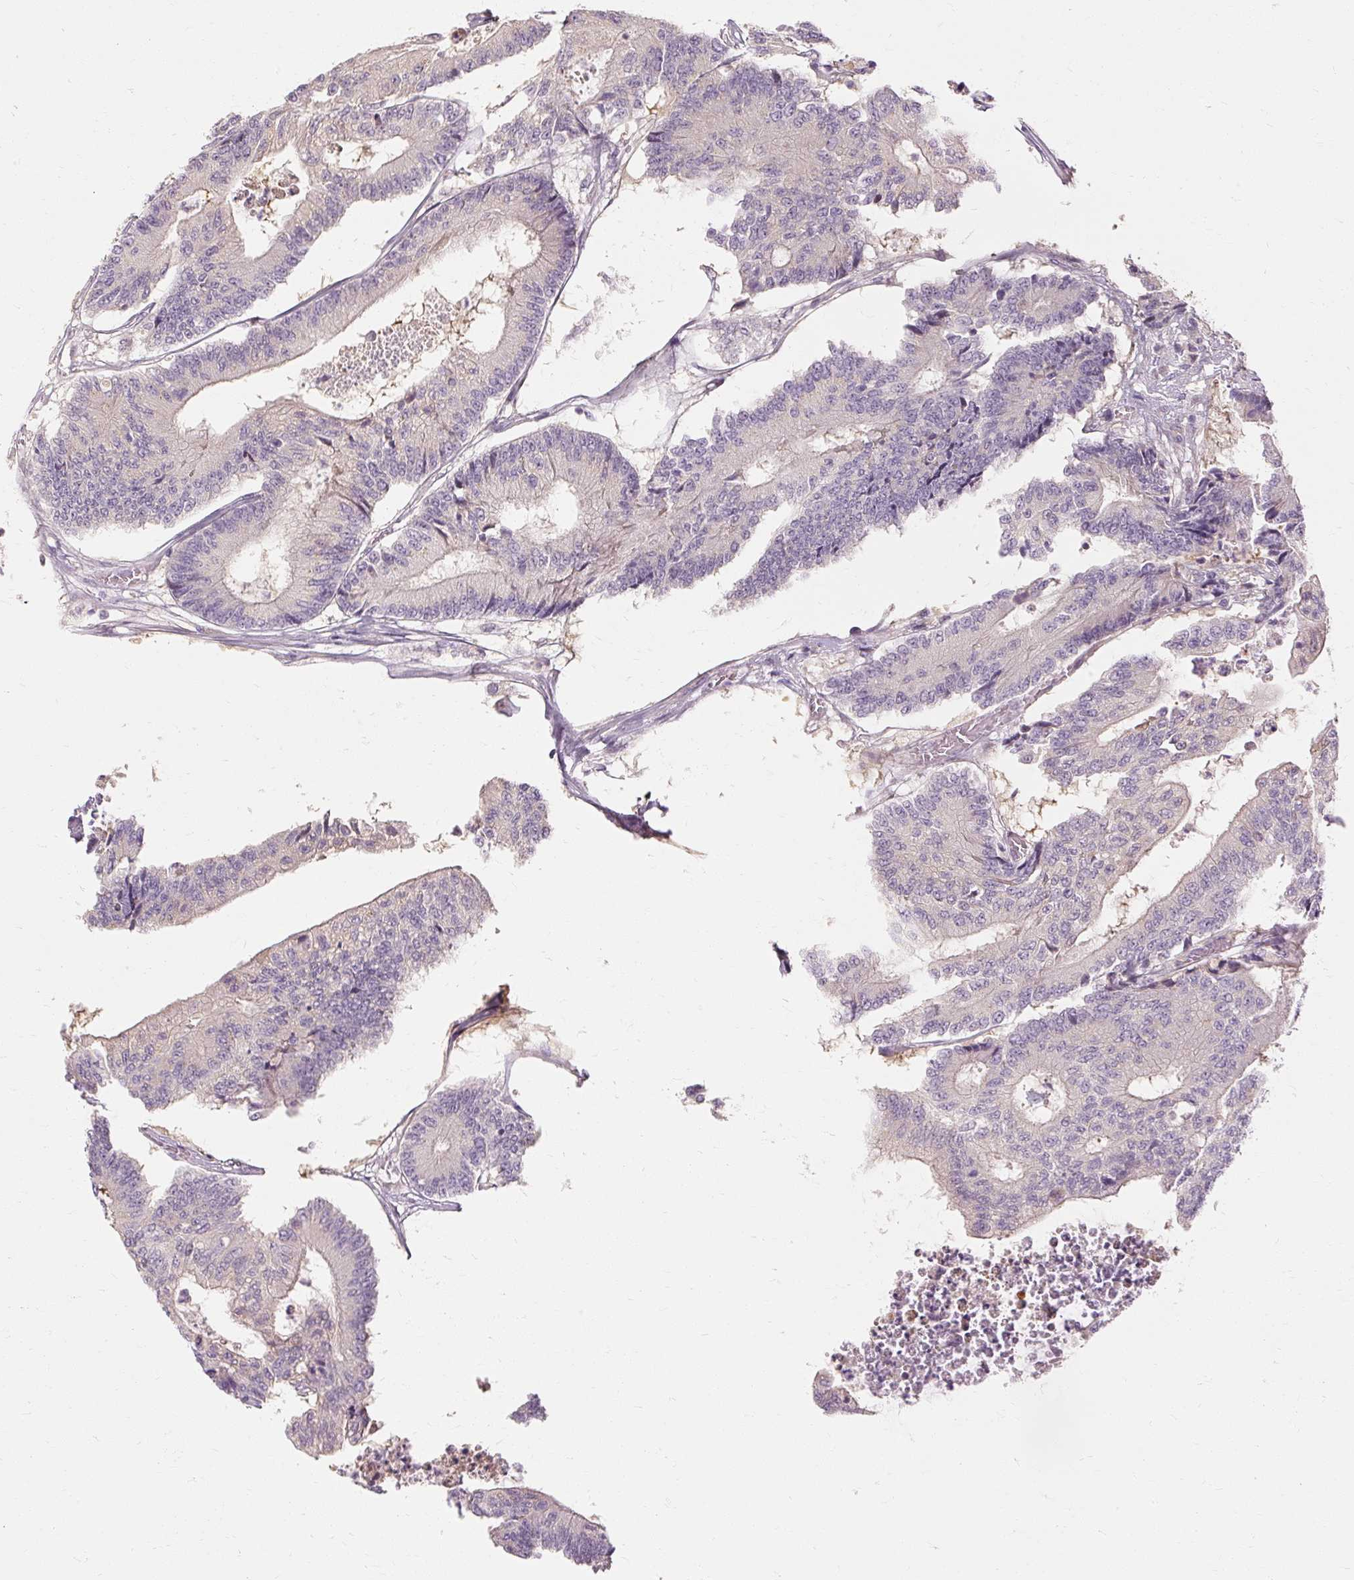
{"staining": {"intensity": "weak", "quantity": "<25%", "location": "cytoplasmic/membranous"}, "tissue": "colorectal cancer", "cell_type": "Tumor cells", "image_type": "cancer", "snomed": [{"axis": "morphology", "description": "Adenocarcinoma, NOS"}, {"axis": "topography", "description": "Colon"}], "caption": "Adenocarcinoma (colorectal) was stained to show a protein in brown. There is no significant staining in tumor cells.", "gene": "CAPN3", "patient": {"sex": "female", "age": 84}}